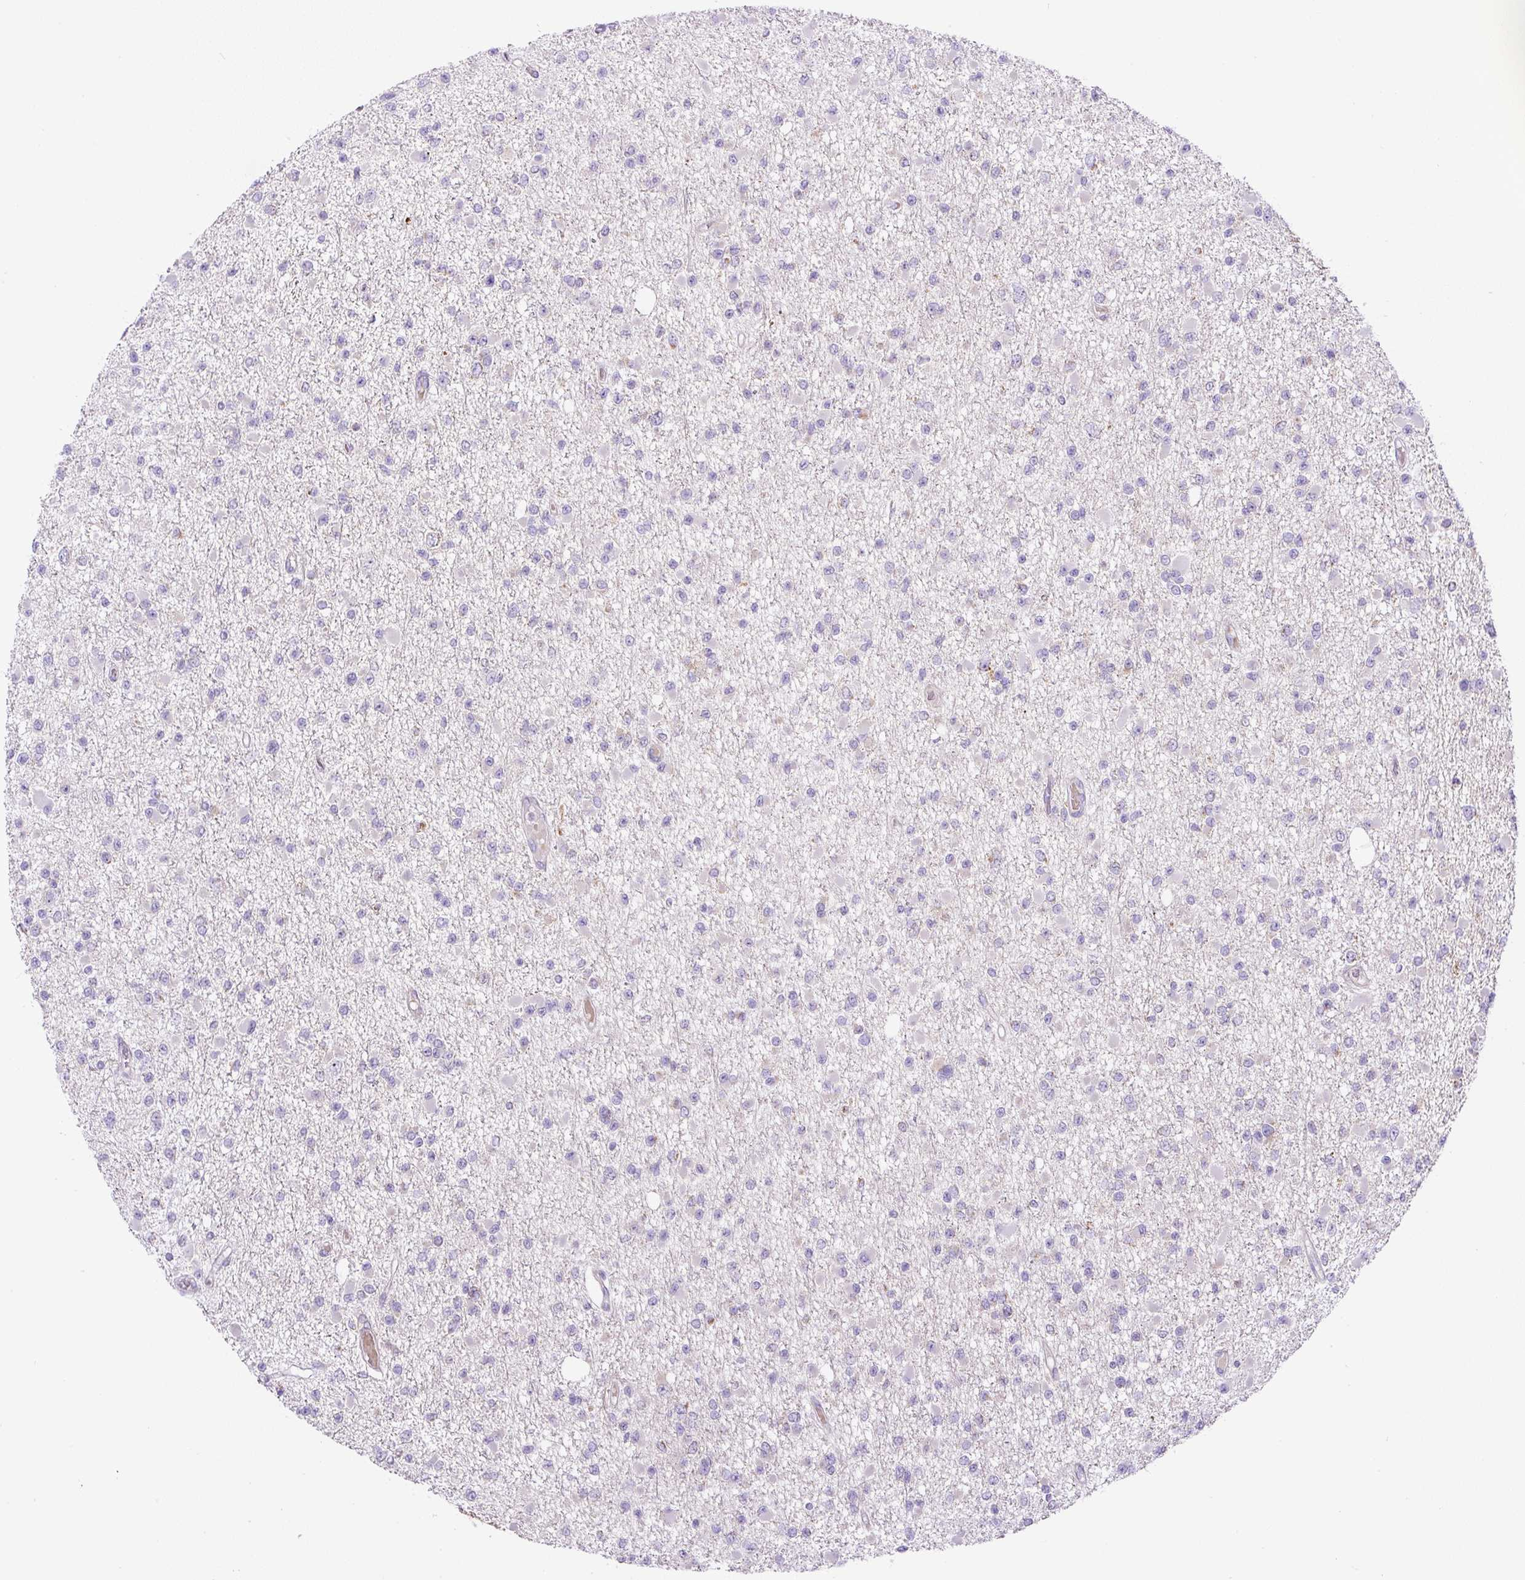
{"staining": {"intensity": "negative", "quantity": "none", "location": "none"}, "tissue": "glioma", "cell_type": "Tumor cells", "image_type": "cancer", "snomed": [{"axis": "morphology", "description": "Glioma, malignant, Low grade"}, {"axis": "topography", "description": "Brain"}], "caption": "Protein analysis of malignant low-grade glioma shows no significant staining in tumor cells.", "gene": "ZNF596", "patient": {"sex": "female", "age": 22}}